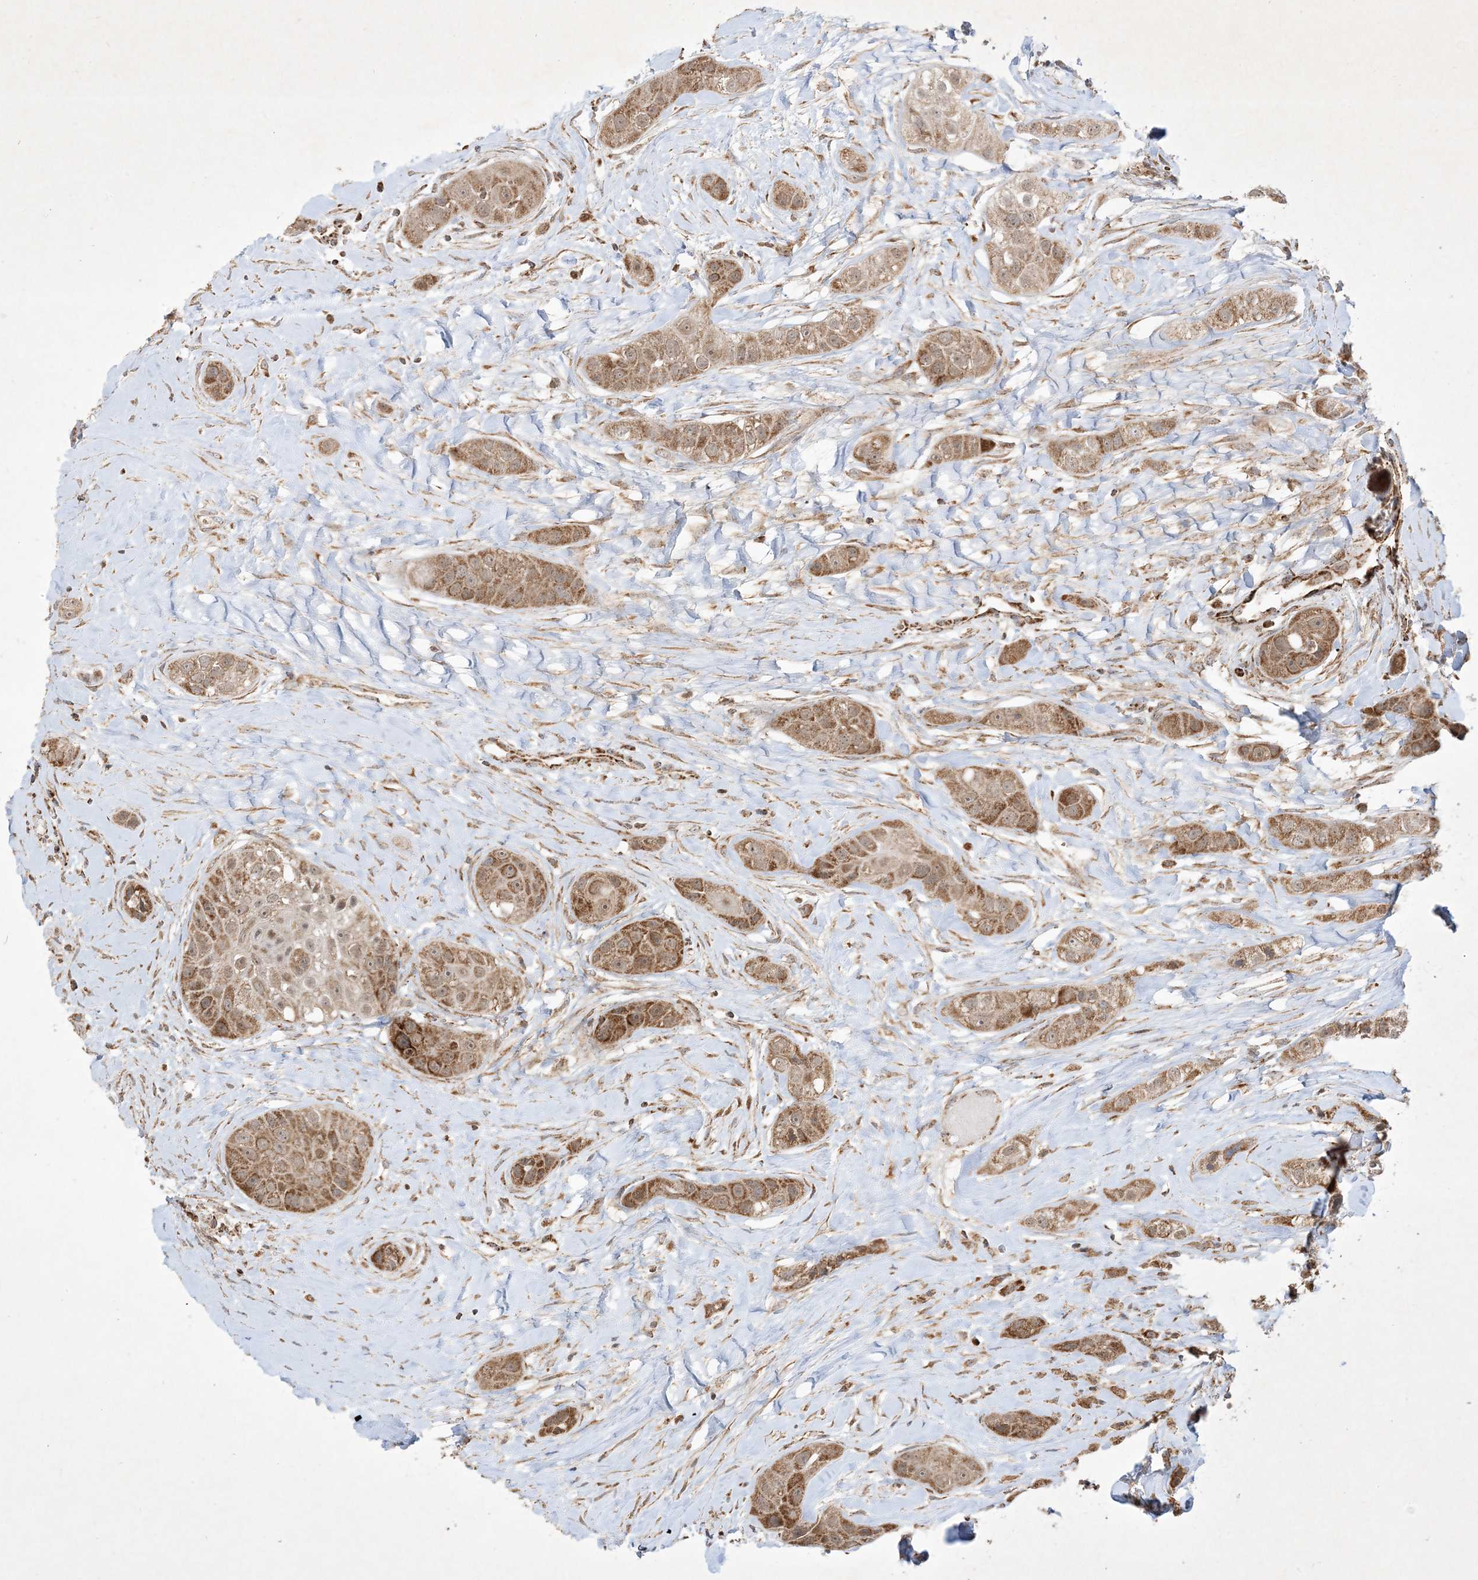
{"staining": {"intensity": "moderate", "quantity": ">75%", "location": "cytoplasmic/membranous"}, "tissue": "head and neck cancer", "cell_type": "Tumor cells", "image_type": "cancer", "snomed": [{"axis": "morphology", "description": "Normal tissue, NOS"}, {"axis": "morphology", "description": "Squamous cell carcinoma, NOS"}, {"axis": "topography", "description": "Skeletal muscle"}, {"axis": "topography", "description": "Head-Neck"}], "caption": "Immunohistochemical staining of head and neck squamous cell carcinoma reveals medium levels of moderate cytoplasmic/membranous staining in approximately >75% of tumor cells. (DAB IHC with brightfield microscopy, high magnification).", "gene": "NDUFAF3", "patient": {"sex": "male", "age": 51}}